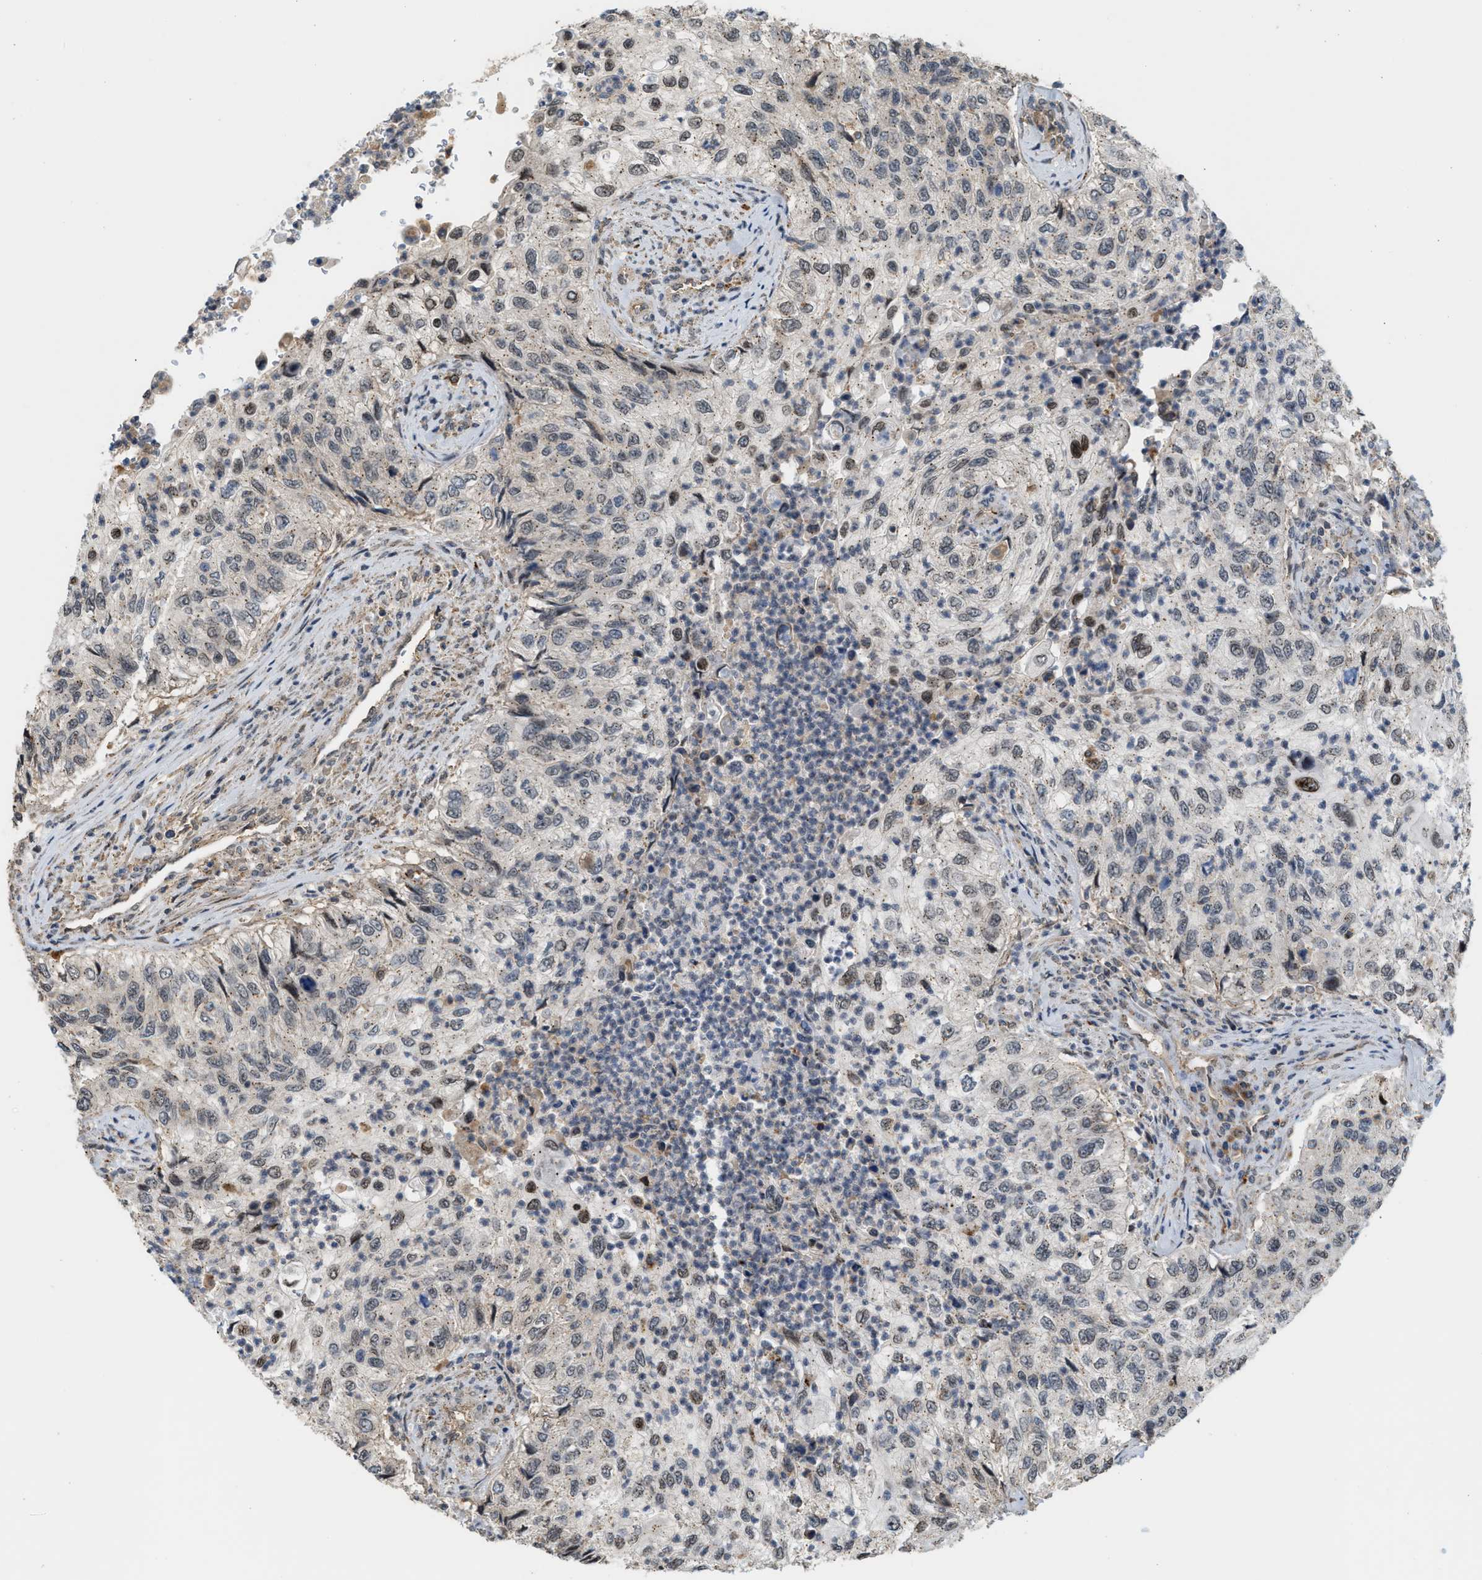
{"staining": {"intensity": "weak", "quantity": "<25%", "location": "cytoplasmic/membranous,nuclear"}, "tissue": "urothelial cancer", "cell_type": "Tumor cells", "image_type": "cancer", "snomed": [{"axis": "morphology", "description": "Urothelial carcinoma, High grade"}, {"axis": "topography", "description": "Urinary bladder"}], "caption": "Immunohistochemical staining of urothelial carcinoma (high-grade) shows no significant positivity in tumor cells. Nuclei are stained in blue.", "gene": "MAP2K5", "patient": {"sex": "female", "age": 60}}